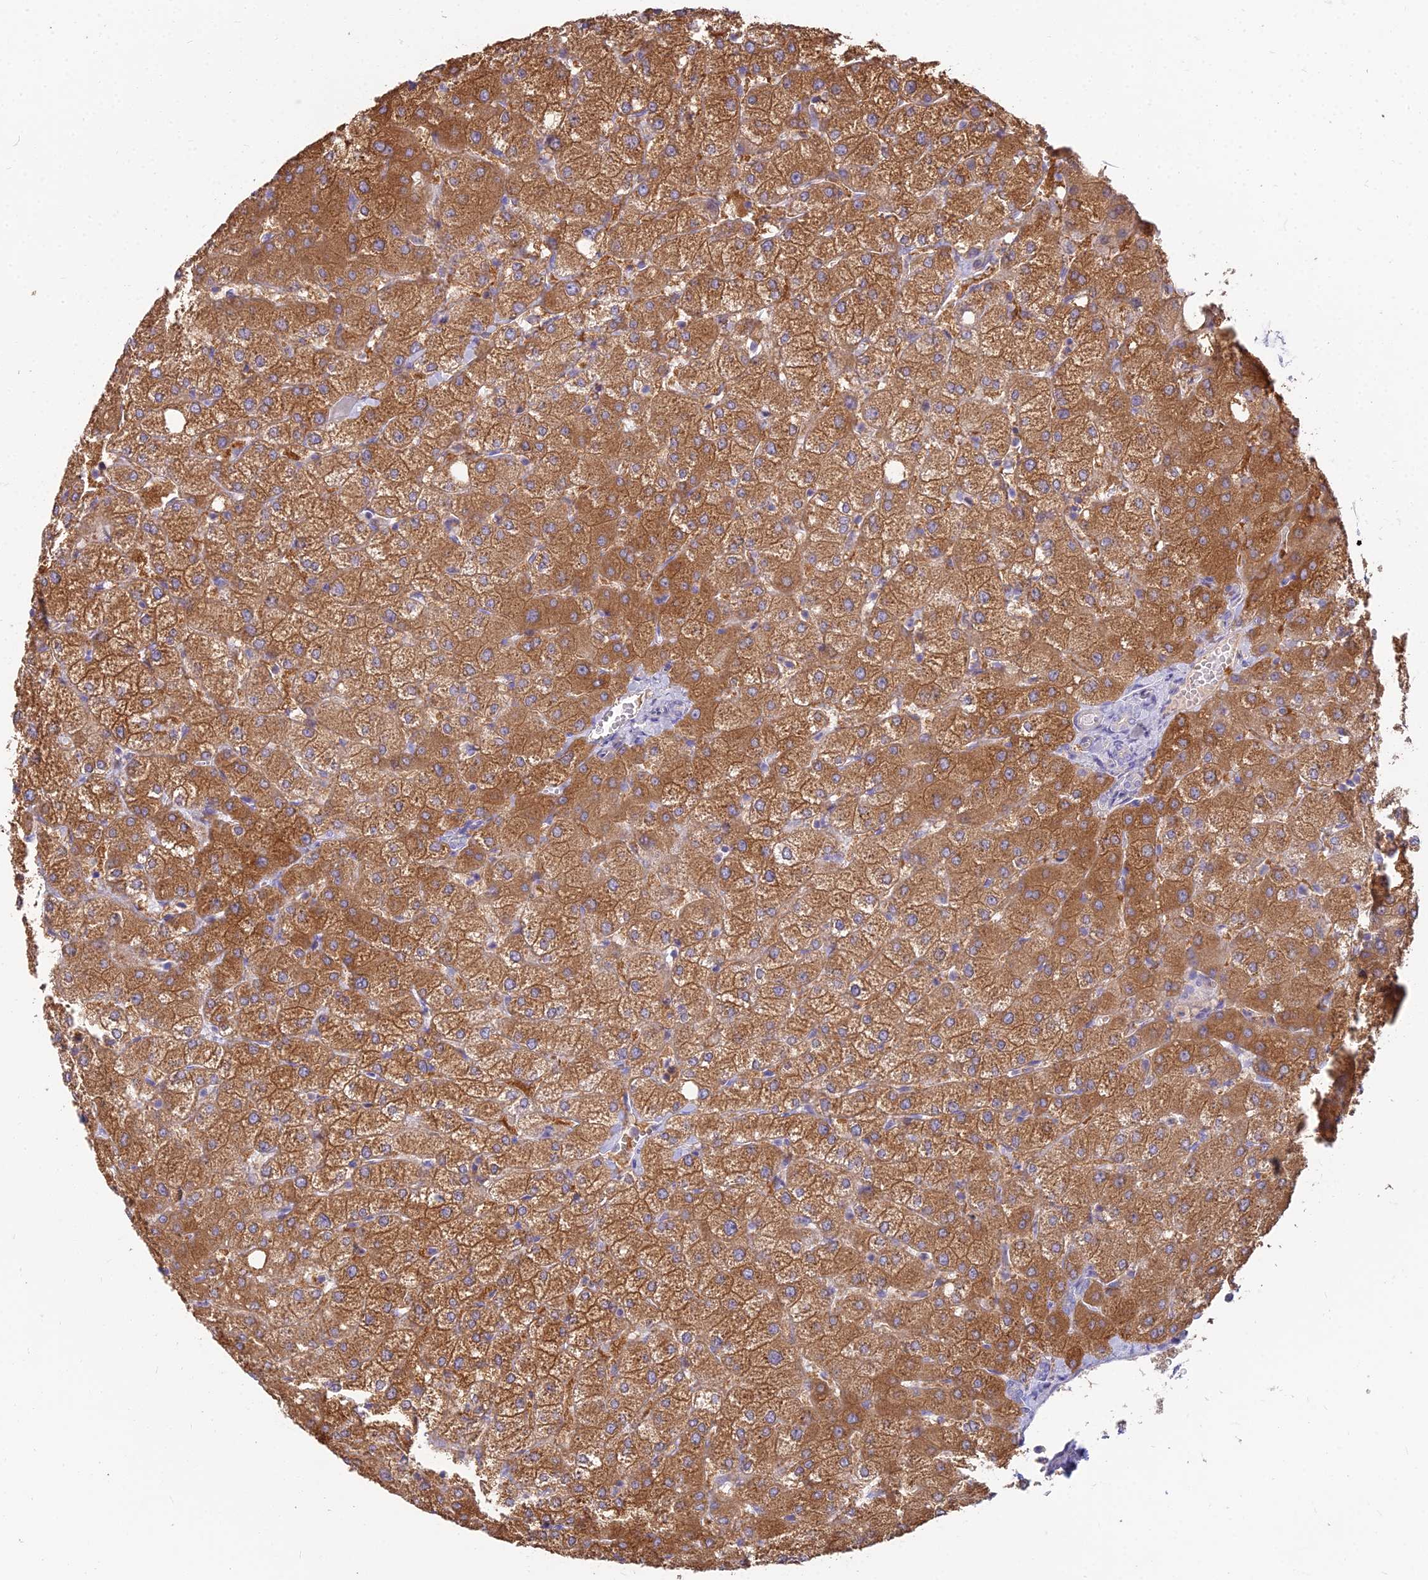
{"staining": {"intensity": "negative", "quantity": "none", "location": "none"}, "tissue": "liver", "cell_type": "Cholangiocytes", "image_type": "normal", "snomed": [{"axis": "morphology", "description": "Normal tissue, NOS"}, {"axis": "topography", "description": "Liver"}], "caption": "Photomicrograph shows no significant protein expression in cholangiocytes of normal liver.", "gene": "SMIM24", "patient": {"sex": "female", "age": 54}}